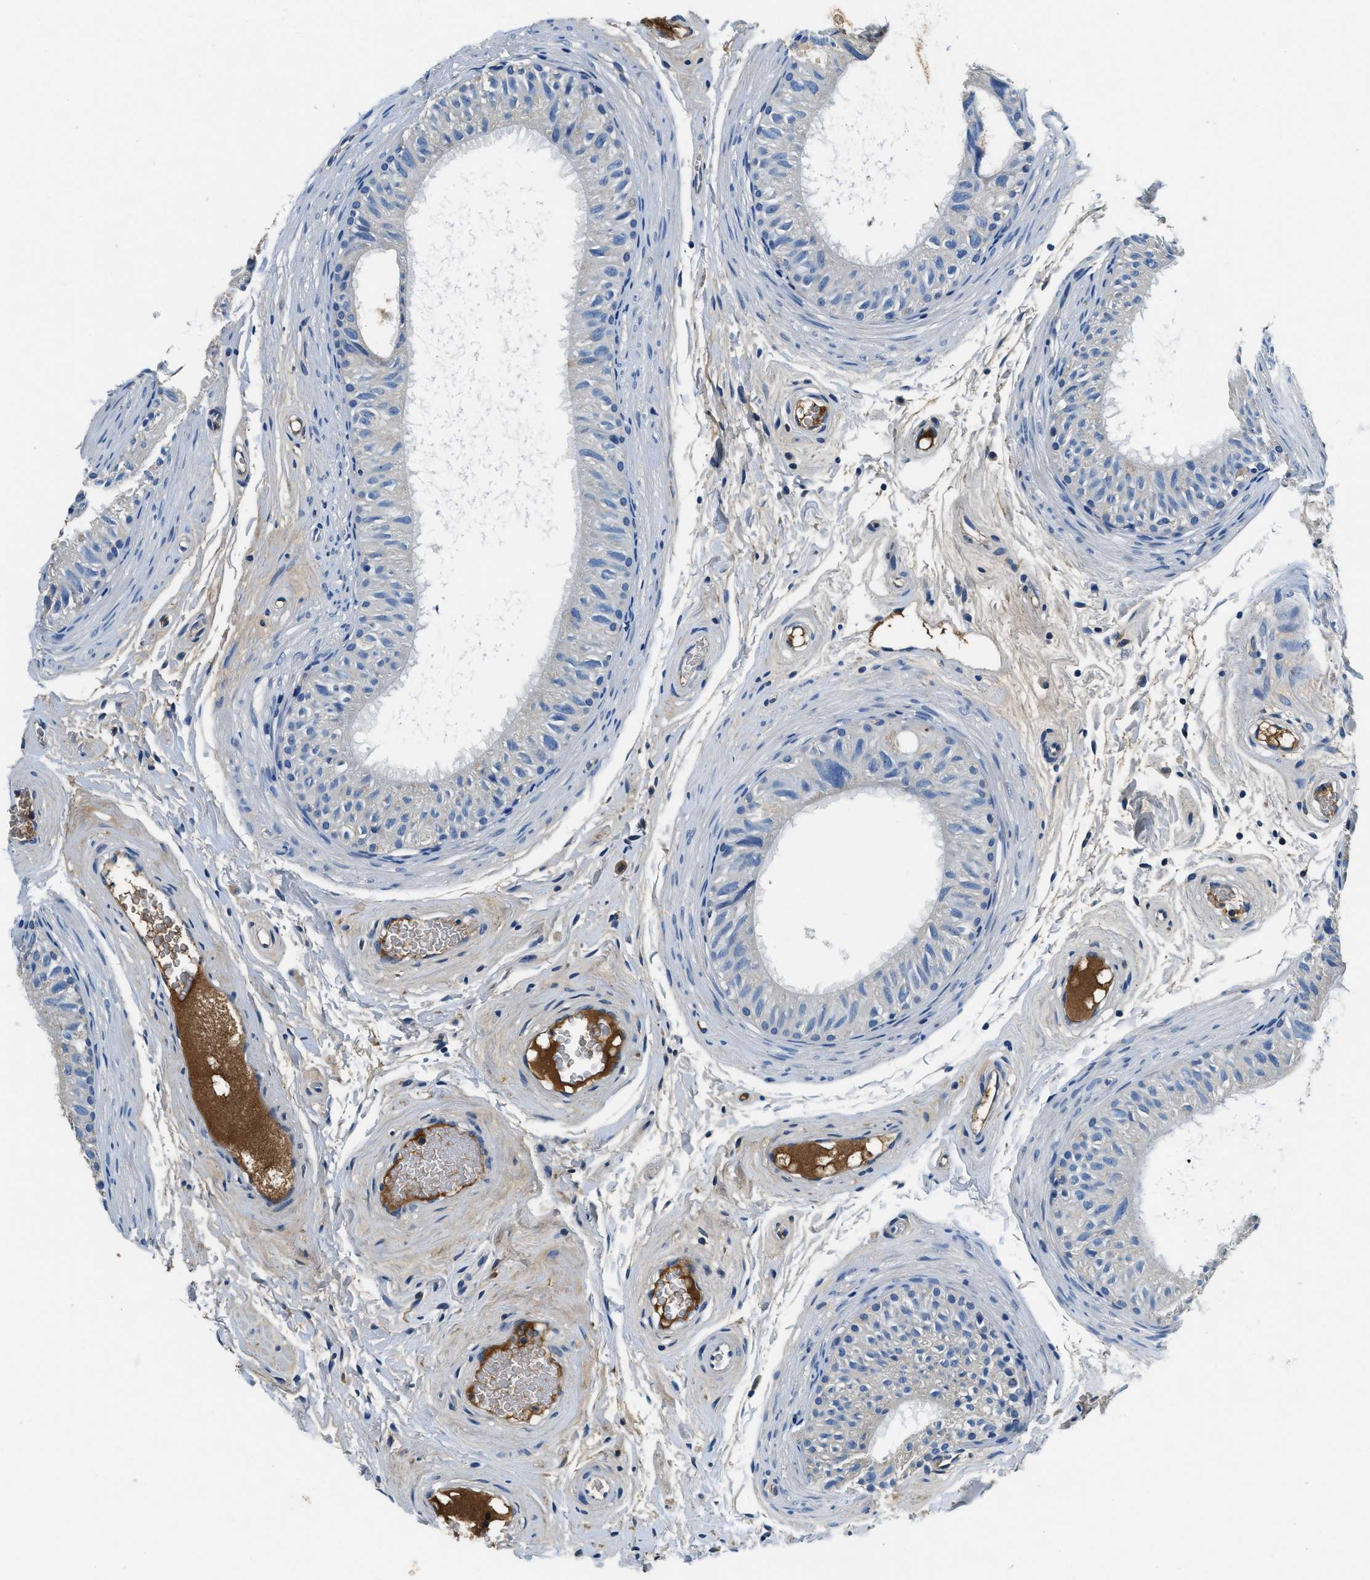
{"staining": {"intensity": "moderate", "quantity": "<25%", "location": "cytoplasmic/membranous"}, "tissue": "epididymis", "cell_type": "Glandular cells", "image_type": "normal", "snomed": [{"axis": "morphology", "description": "Normal tissue, NOS"}, {"axis": "topography", "description": "Epididymis"}], "caption": "This image reveals benign epididymis stained with immunohistochemistry to label a protein in brown. The cytoplasmic/membranous of glandular cells show moderate positivity for the protein. Nuclei are counter-stained blue.", "gene": "TMEM186", "patient": {"sex": "male", "age": 34}}